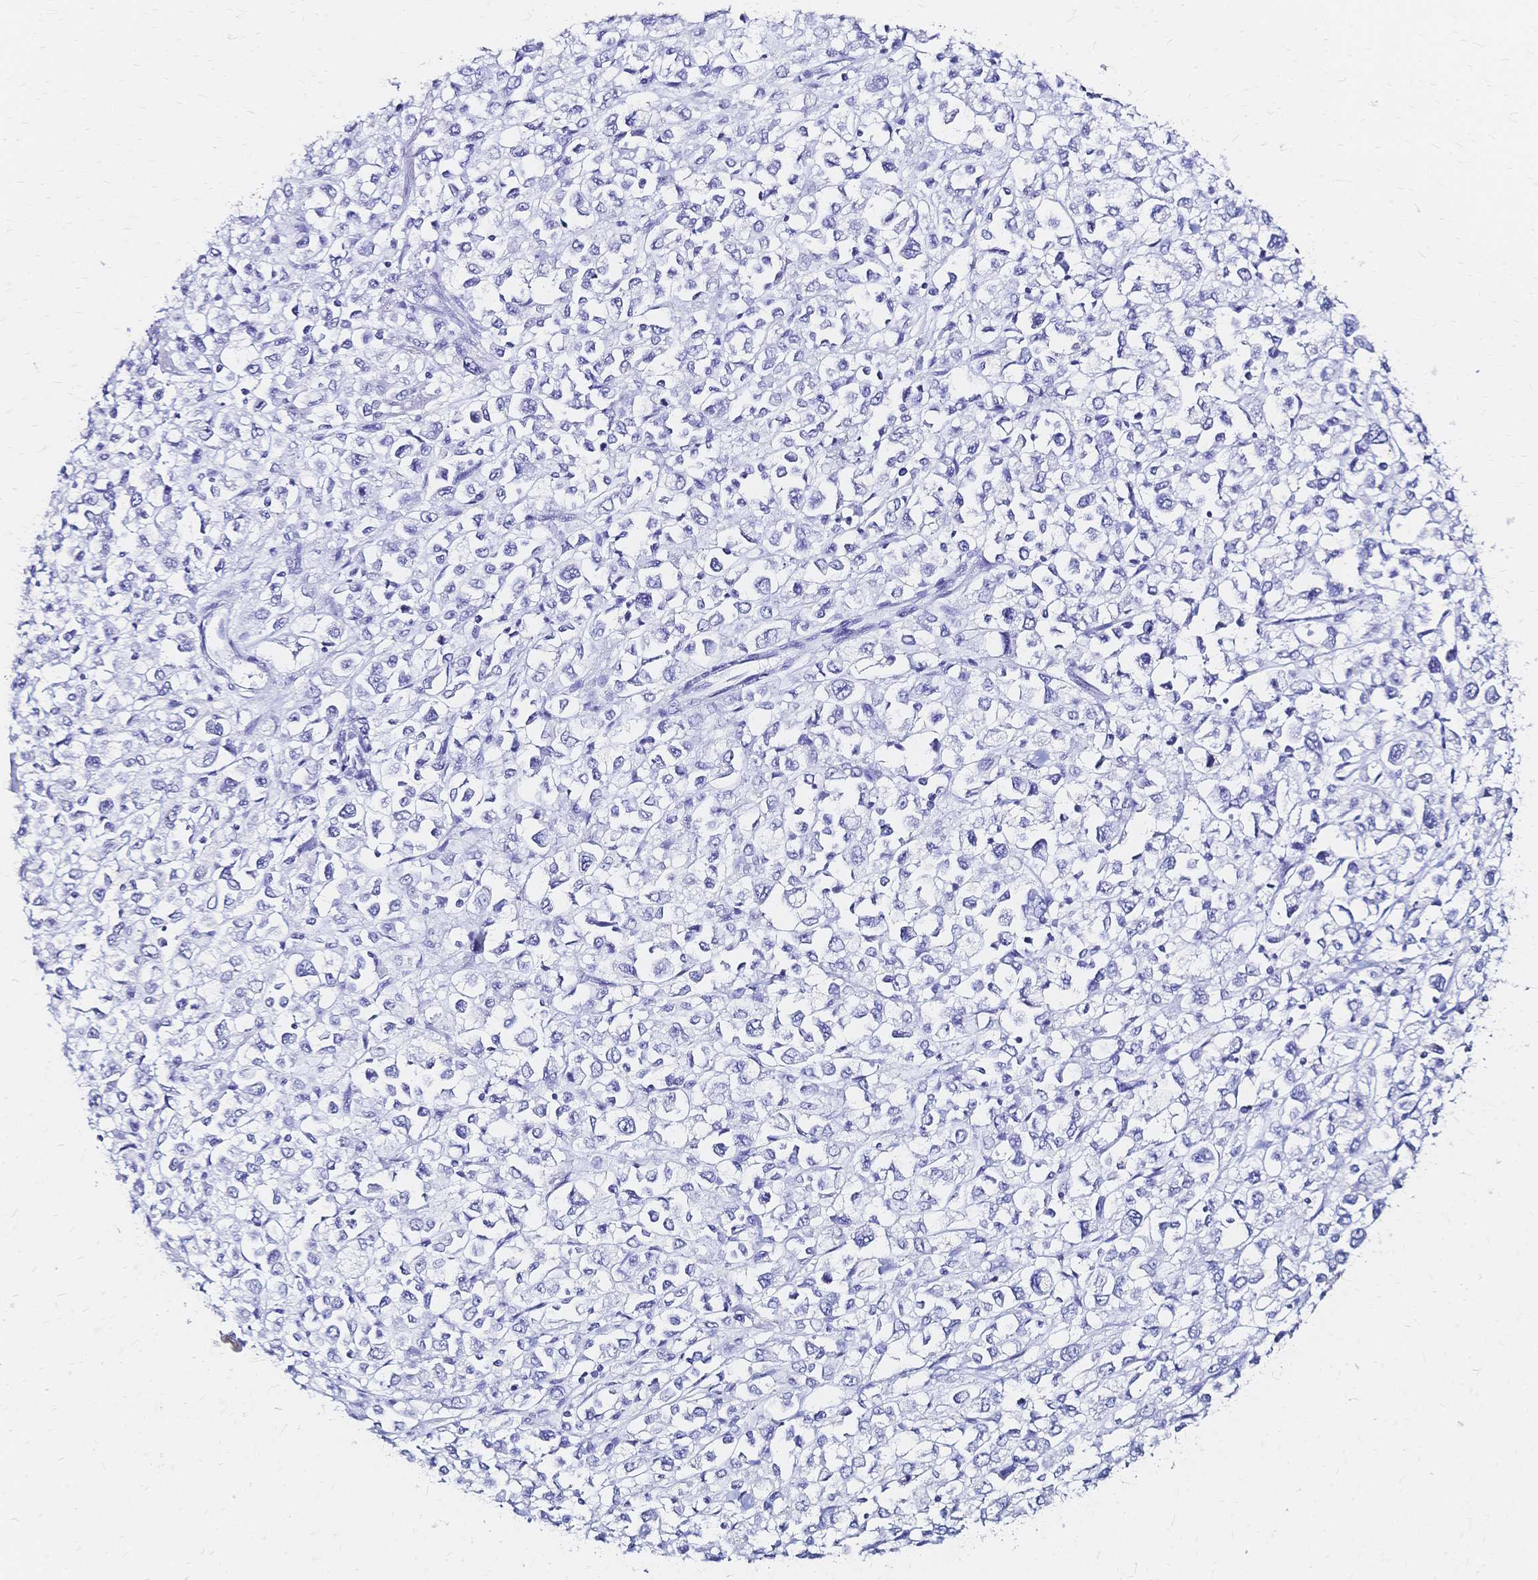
{"staining": {"intensity": "negative", "quantity": "none", "location": "none"}, "tissue": "stomach cancer", "cell_type": "Tumor cells", "image_type": "cancer", "snomed": [{"axis": "morphology", "description": "Adenocarcinoma, NOS"}, {"axis": "topography", "description": "Stomach, upper"}], "caption": "The micrograph exhibits no staining of tumor cells in stomach cancer.", "gene": "SLC5A1", "patient": {"sex": "male", "age": 70}}